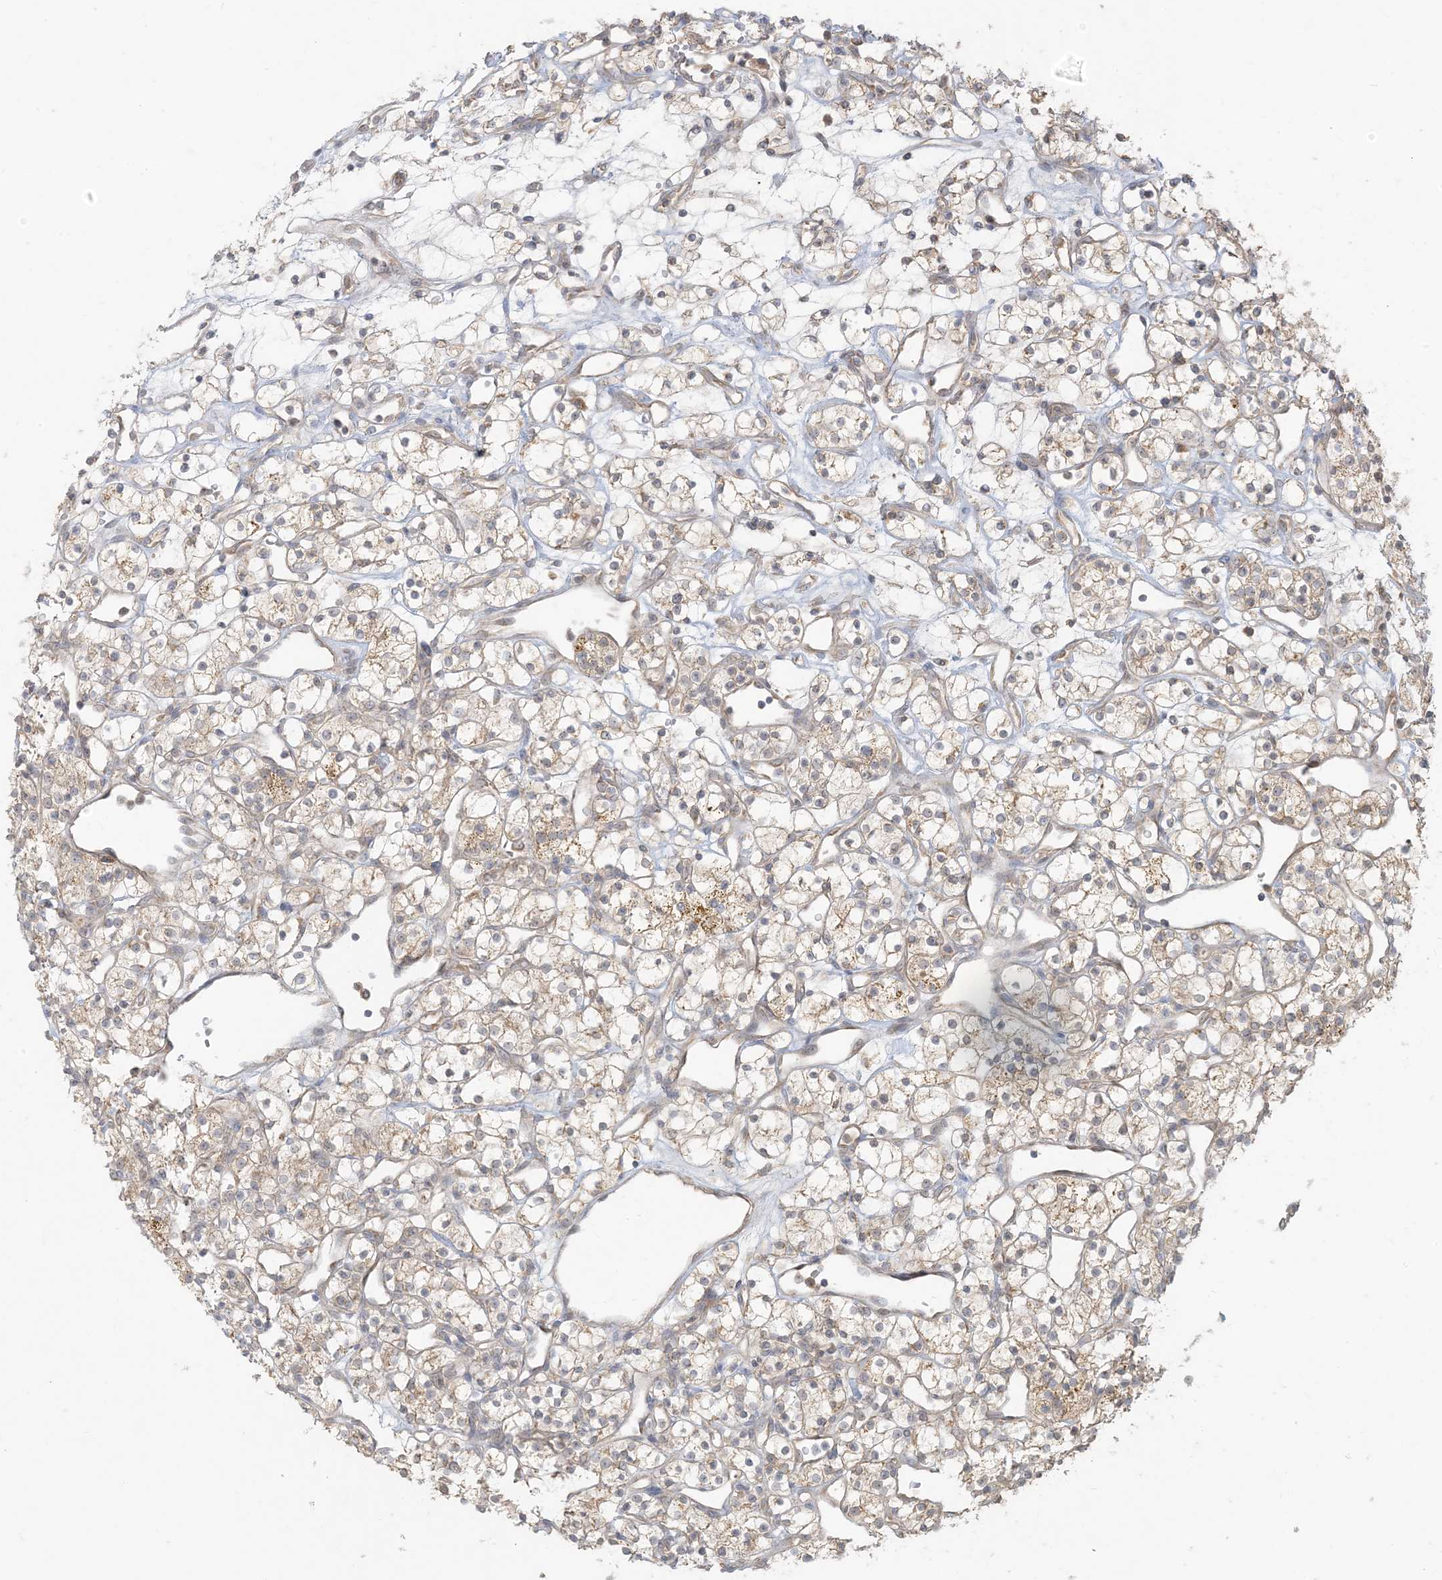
{"staining": {"intensity": "moderate", "quantity": "25%-75%", "location": "cytoplasmic/membranous"}, "tissue": "renal cancer", "cell_type": "Tumor cells", "image_type": "cancer", "snomed": [{"axis": "morphology", "description": "Adenocarcinoma, NOS"}, {"axis": "topography", "description": "Kidney"}], "caption": "Immunohistochemical staining of renal cancer reveals medium levels of moderate cytoplasmic/membranous staining in about 25%-75% of tumor cells.", "gene": "MCOLN1", "patient": {"sex": "female", "age": 60}}